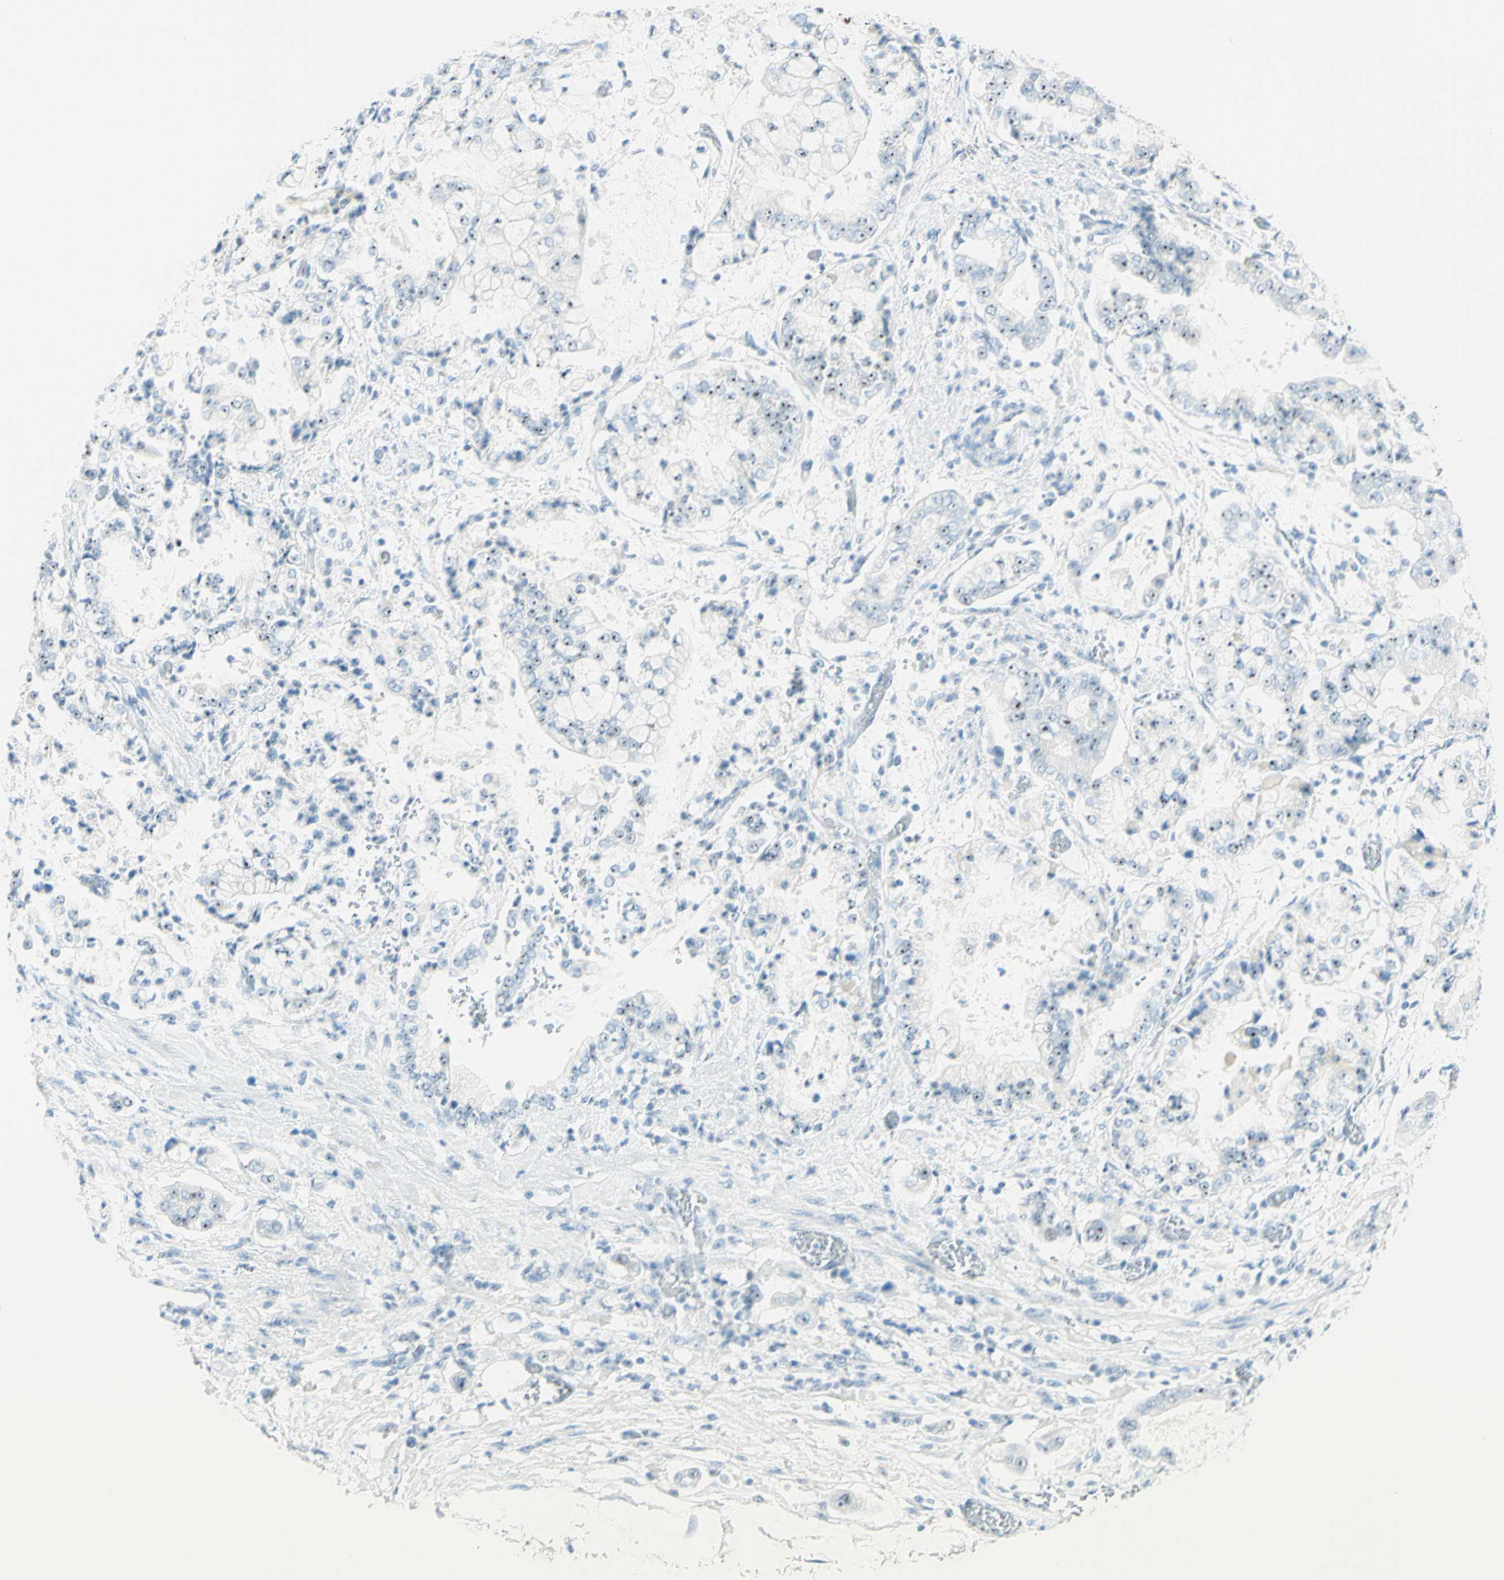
{"staining": {"intensity": "negative", "quantity": "none", "location": "none"}, "tissue": "stomach cancer", "cell_type": "Tumor cells", "image_type": "cancer", "snomed": [{"axis": "morphology", "description": "Adenocarcinoma, NOS"}, {"axis": "topography", "description": "Stomach"}], "caption": "Tumor cells are negative for brown protein staining in stomach cancer (adenocarcinoma).", "gene": "FMR1NB", "patient": {"sex": "male", "age": 76}}